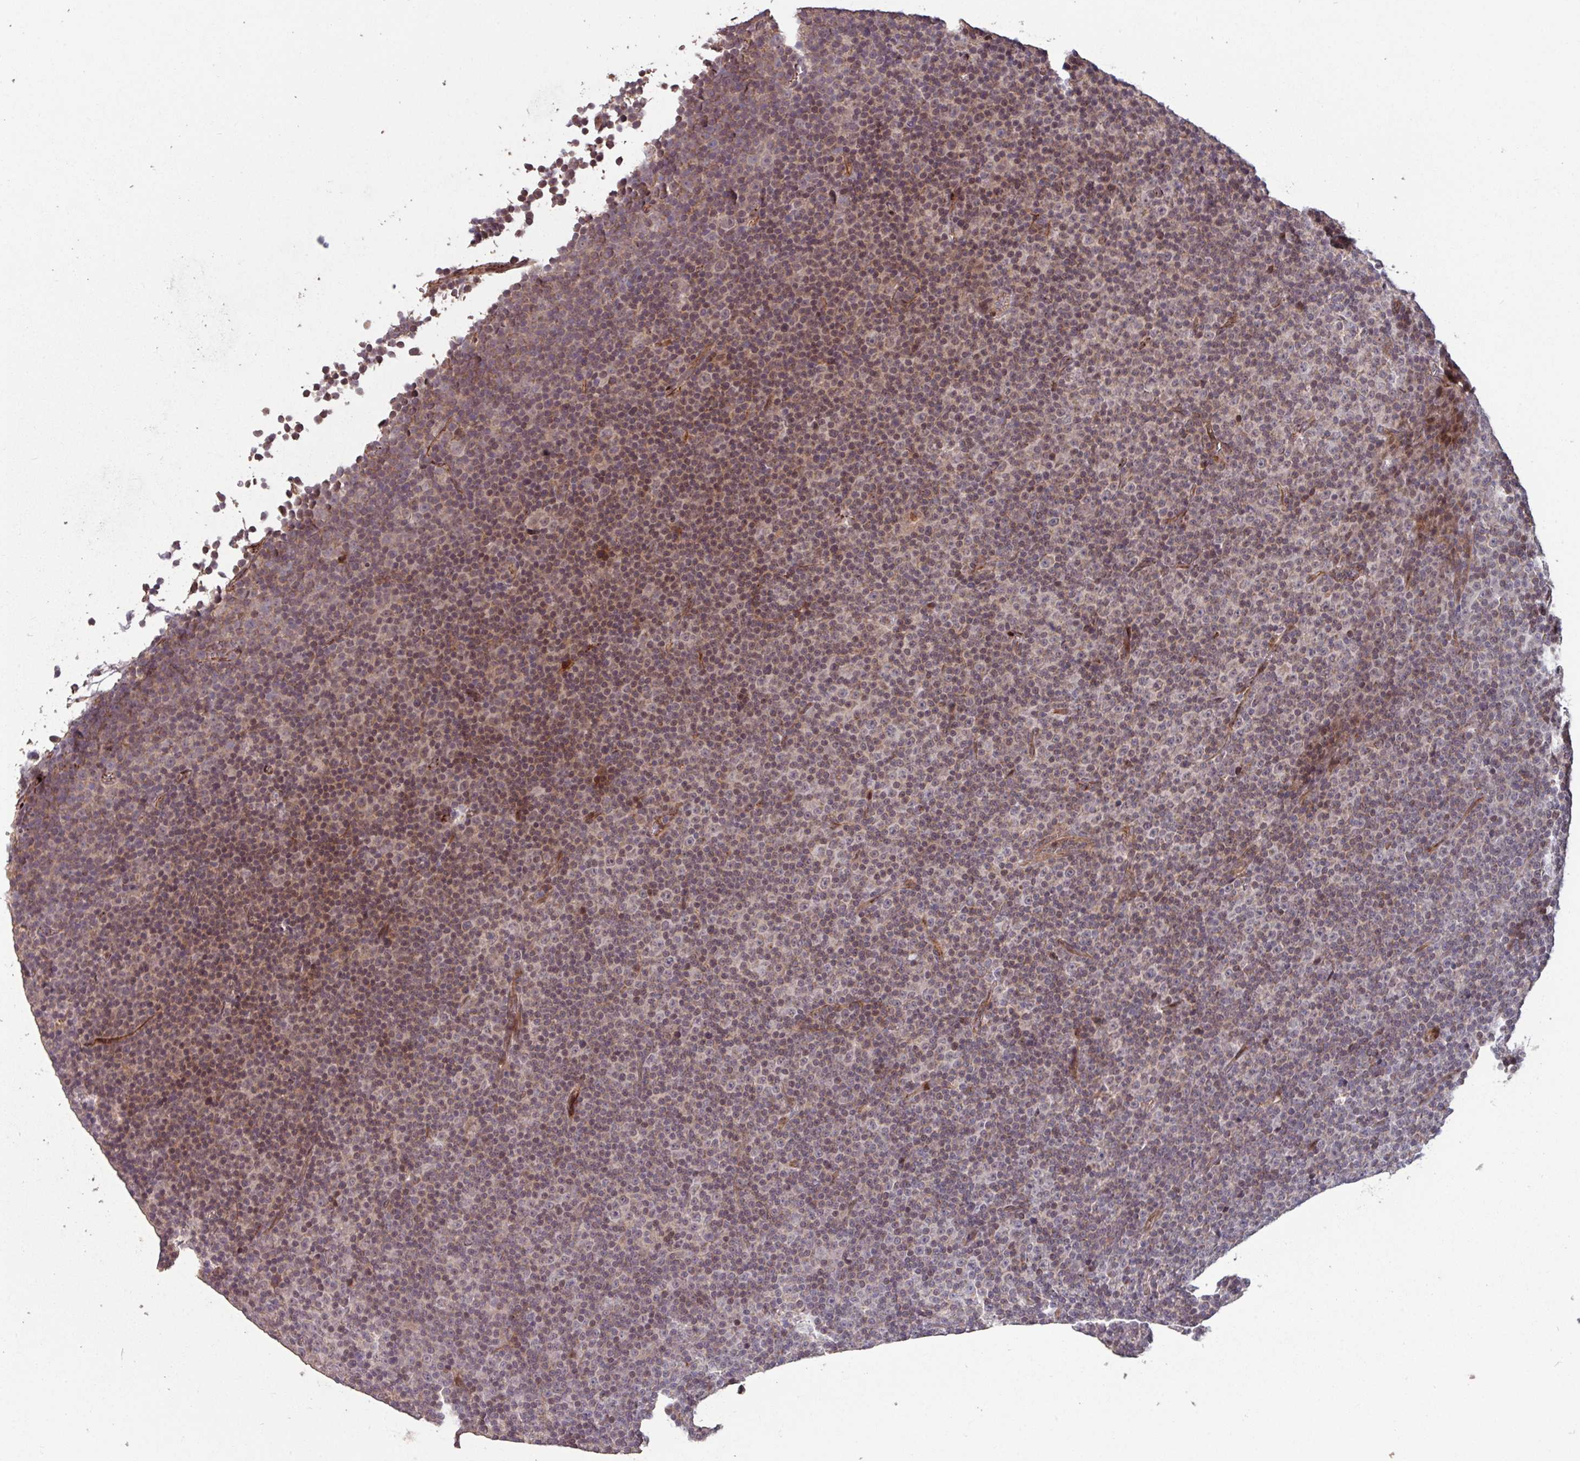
{"staining": {"intensity": "moderate", "quantity": "25%-75%", "location": "nuclear"}, "tissue": "lymphoma", "cell_type": "Tumor cells", "image_type": "cancer", "snomed": [{"axis": "morphology", "description": "Malignant lymphoma, non-Hodgkin's type, Low grade"}, {"axis": "topography", "description": "Lymph node"}], "caption": "Immunohistochemistry (IHC) image of neoplastic tissue: lymphoma stained using IHC exhibits medium levels of moderate protein expression localized specifically in the nuclear of tumor cells, appearing as a nuclear brown color.", "gene": "TMEM88", "patient": {"sex": "female", "age": 67}}